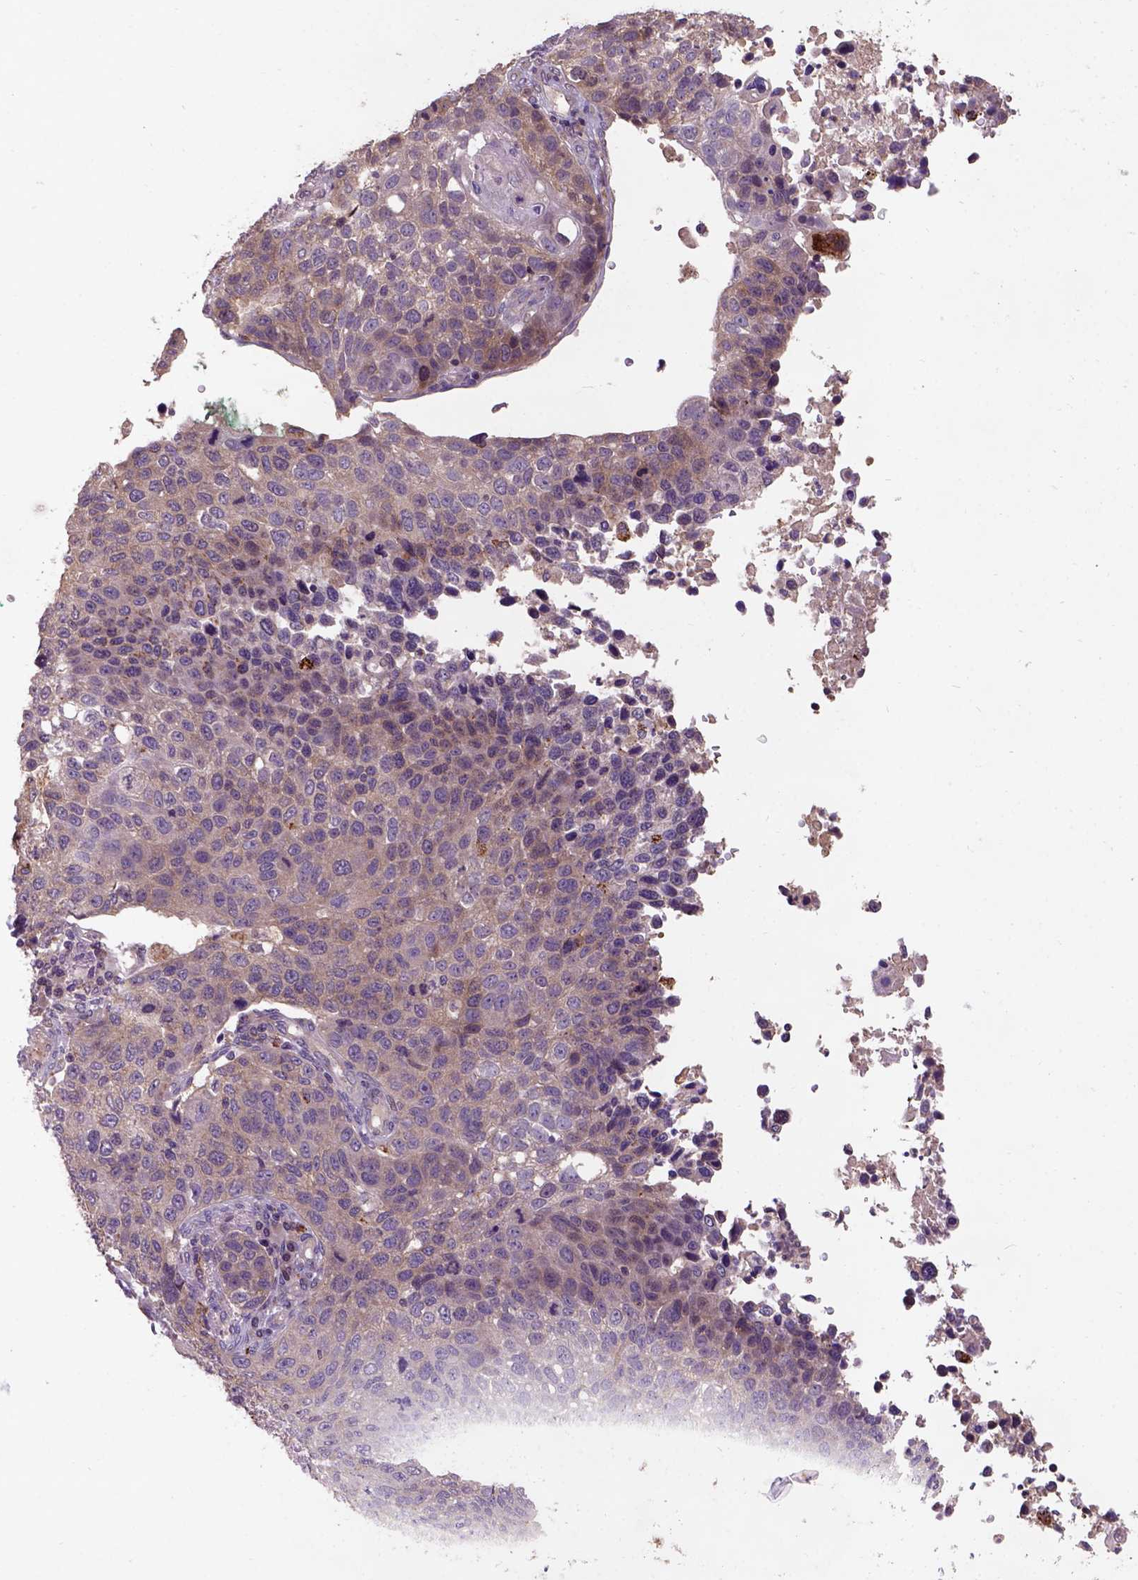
{"staining": {"intensity": "moderate", "quantity": ">75%", "location": "cytoplasmic/membranous"}, "tissue": "lung cancer", "cell_type": "Tumor cells", "image_type": "cancer", "snomed": [{"axis": "morphology", "description": "Squamous cell carcinoma, NOS"}, {"axis": "topography", "description": "Lymph node"}, {"axis": "topography", "description": "Lung"}], "caption": "Immunohistochemistry of human lung cancer (squamous cell carcinoma) demonstrates medium levels of moderate cytoplasmic/membranous positivity in approximately >75% of tumor cells.", "gene": "KBTBD8", "patient": {"sex": "male", "age": 61}}